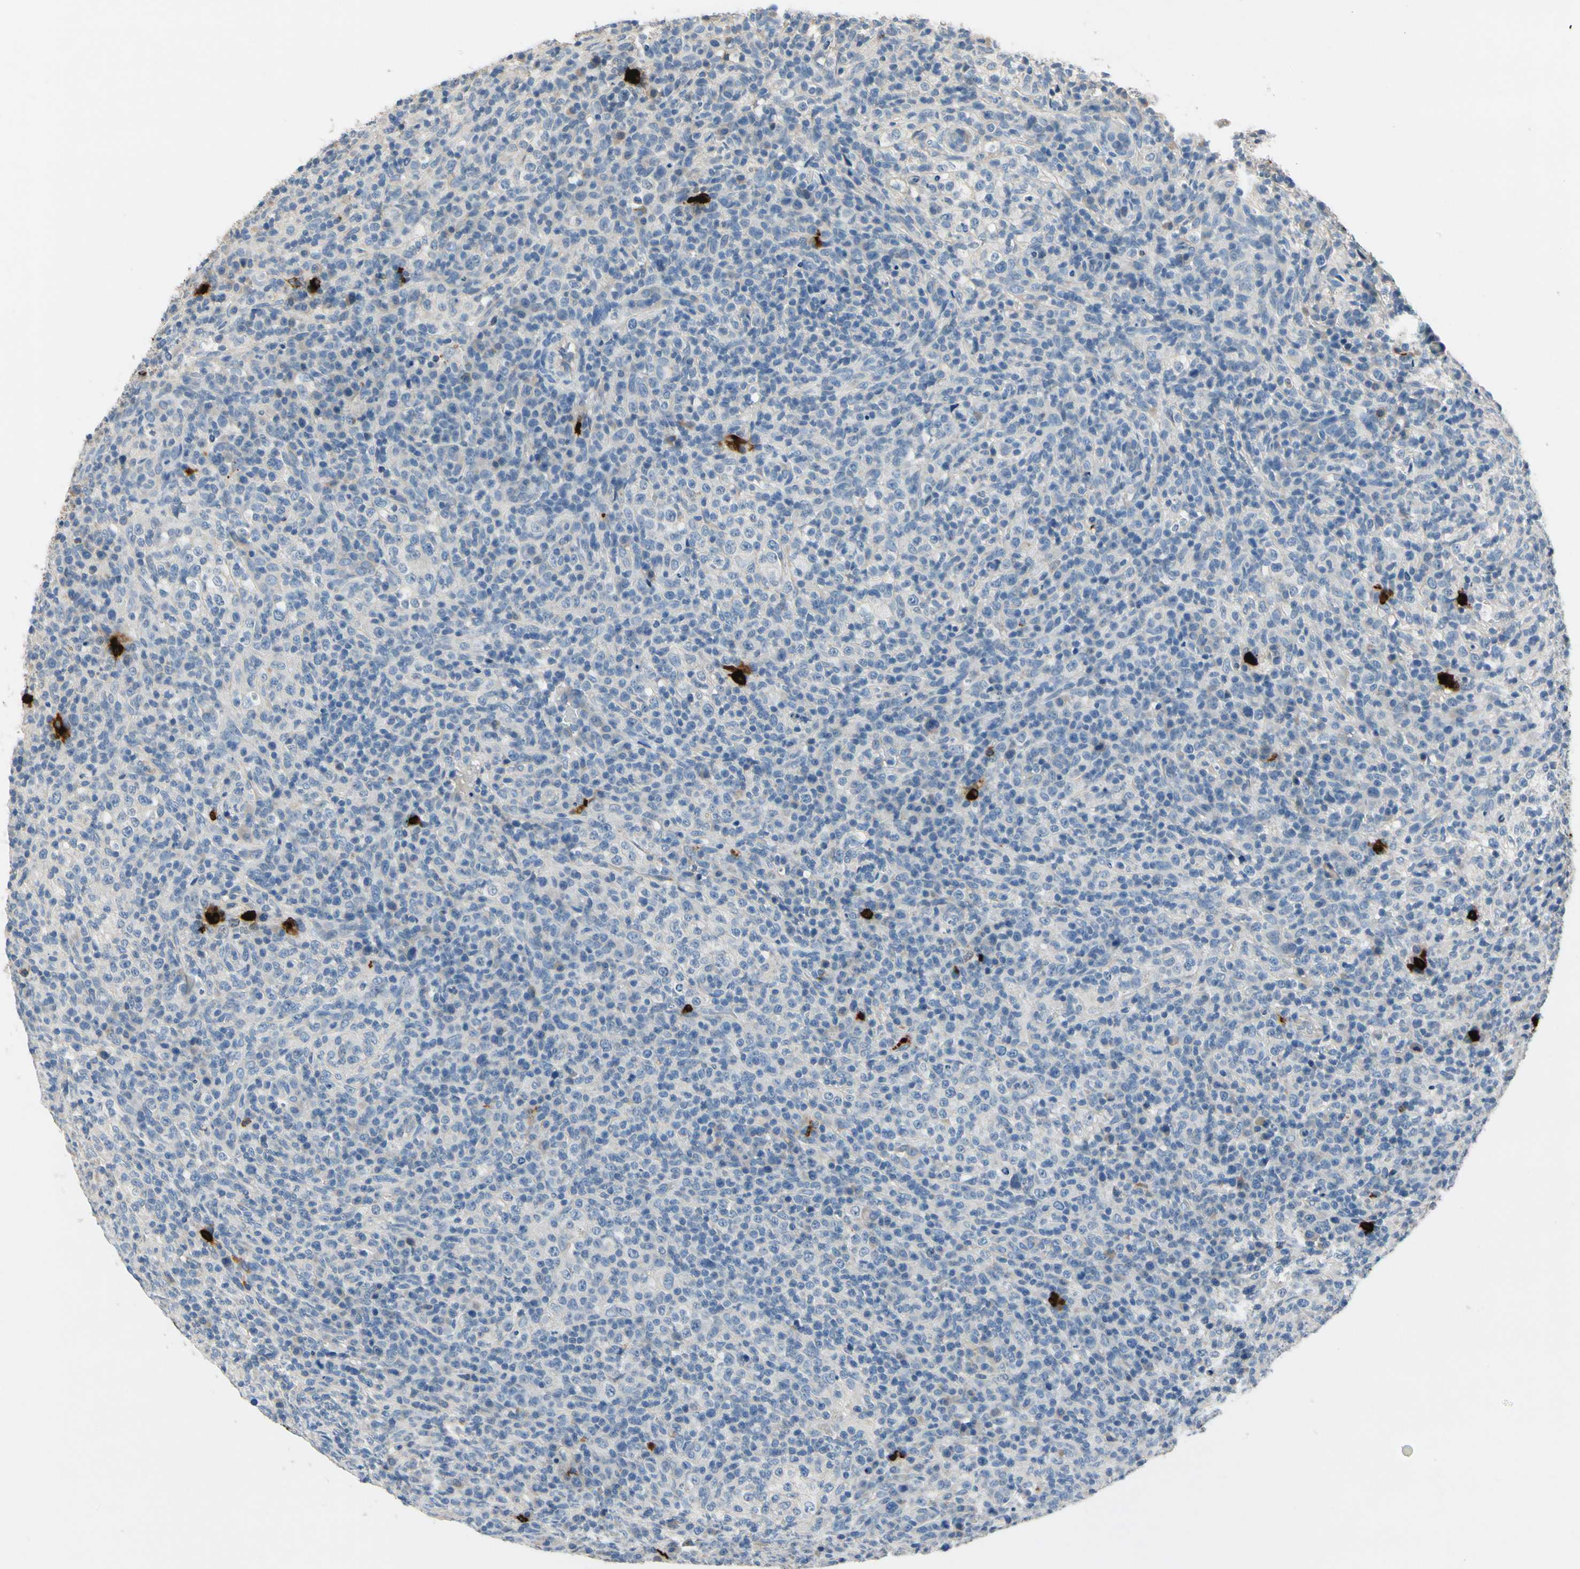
{"staining": {"intensity": "negative", "quantity": "none", "location": "none"}, "tissue": "lymphoma", "cell_type": "Tumor cells", "image_type": "cancer", "snomed": [{"axis": "morphology", "description": "Malignant lymphoma, non-Hodgkin's type, High grade"}, {"axis": "topography", "description": "Lymph node"}], "caption": "This is a histopathology image of IHC staining of lymphoma, which shows no staining in tumor cells. Brightfield microscopy of immunohistochemistry stained with DAB (brown) and hematoxylin (blue), captured at high magnification.", "gene": "CPA3", "patient": {"sex": "female", "age": 76}}